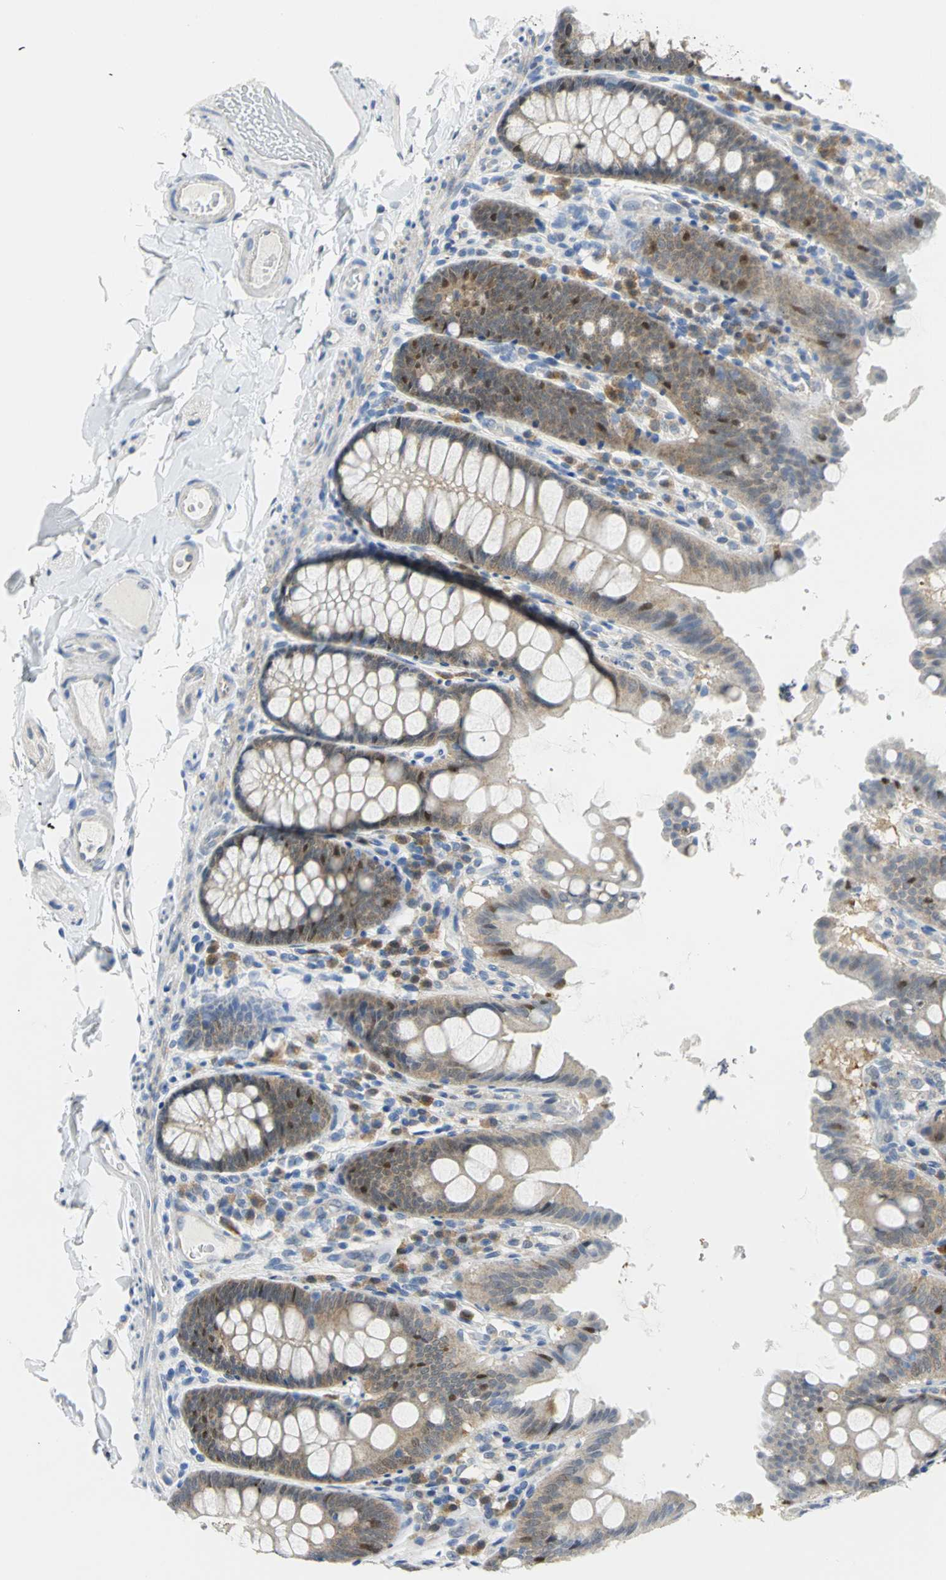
{"staining": {"intensity": "negative", "quantity": "none", "location": "none"}, "tissue": "colon", "cell_type": "Endothelial cells", "image_type": "normal", "snomed": [{"axis": "morphology", "description": "Normal tissue, NOS"}, {"axis": "topography", "description": "Colon"}], "caption": "Immunohistochemical staining of unremarkable human colon demonstrates no significant expression in endothelial cells. (DAB immunohistochemistry (IHC) visualized using brightfield microscopy, high magnification).", "gene": "PGM3", "patient": {"sex": "female", "age": 61}}